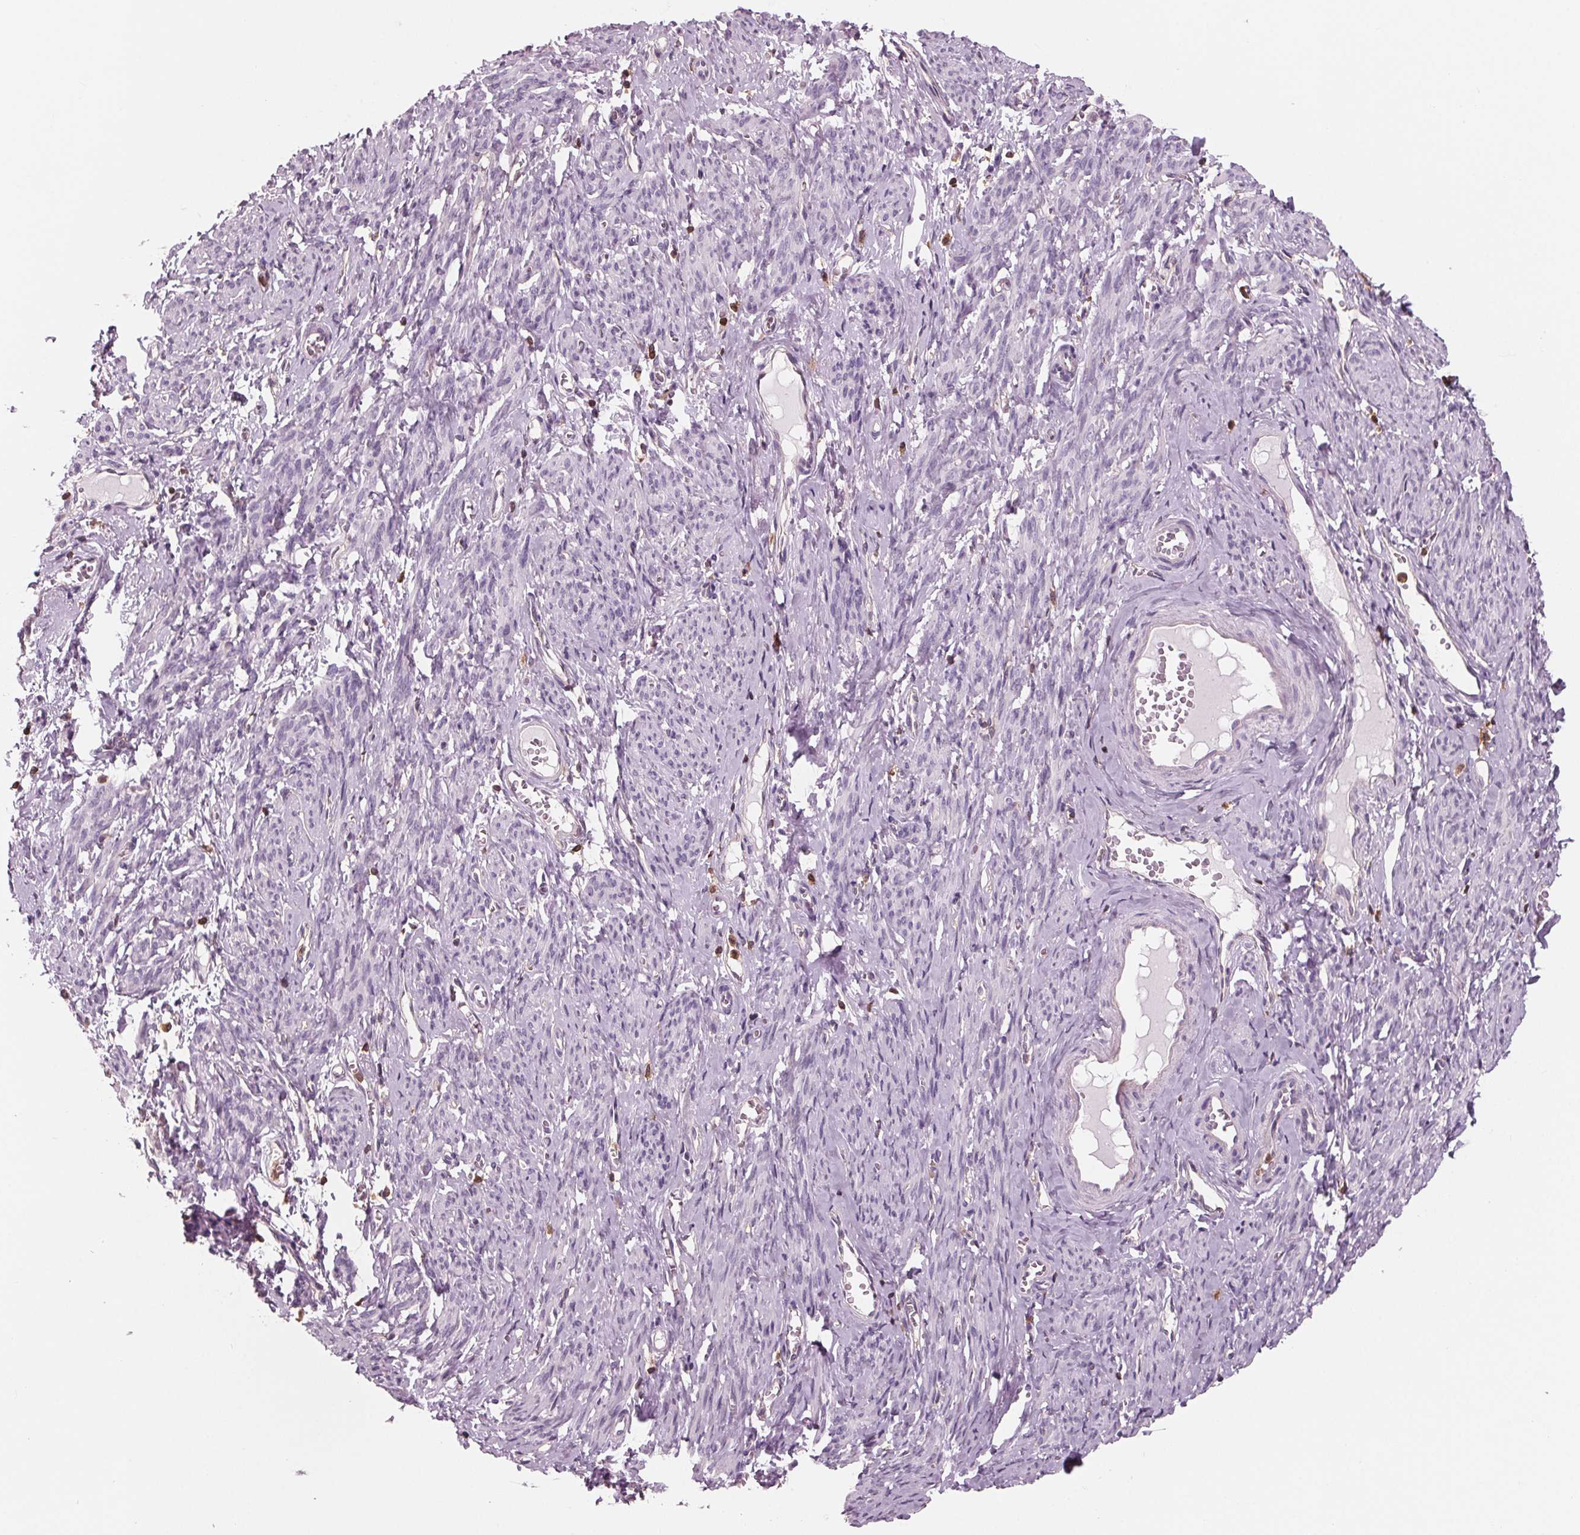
{"staining": {"intensity": "negative", "quantity": "none", "location": "none"}, "tissue": "smooth muscle", "cell_type": "Smooth muscle cells", "image_type": "normal", "snomed": [{"axis": "morphology", "description": "Normal tissue, NOS"}, {"axis": "topography", "description": "Smooth muscle"}], "caption": "Smooth muscle cells are negative for brown protein staining in benign smooth muscle. (Brightfield microscopy of DAB IHC at high magnification).", "gene": "ARHGAP25", "patient": {"sex": "female", "age": 65}}